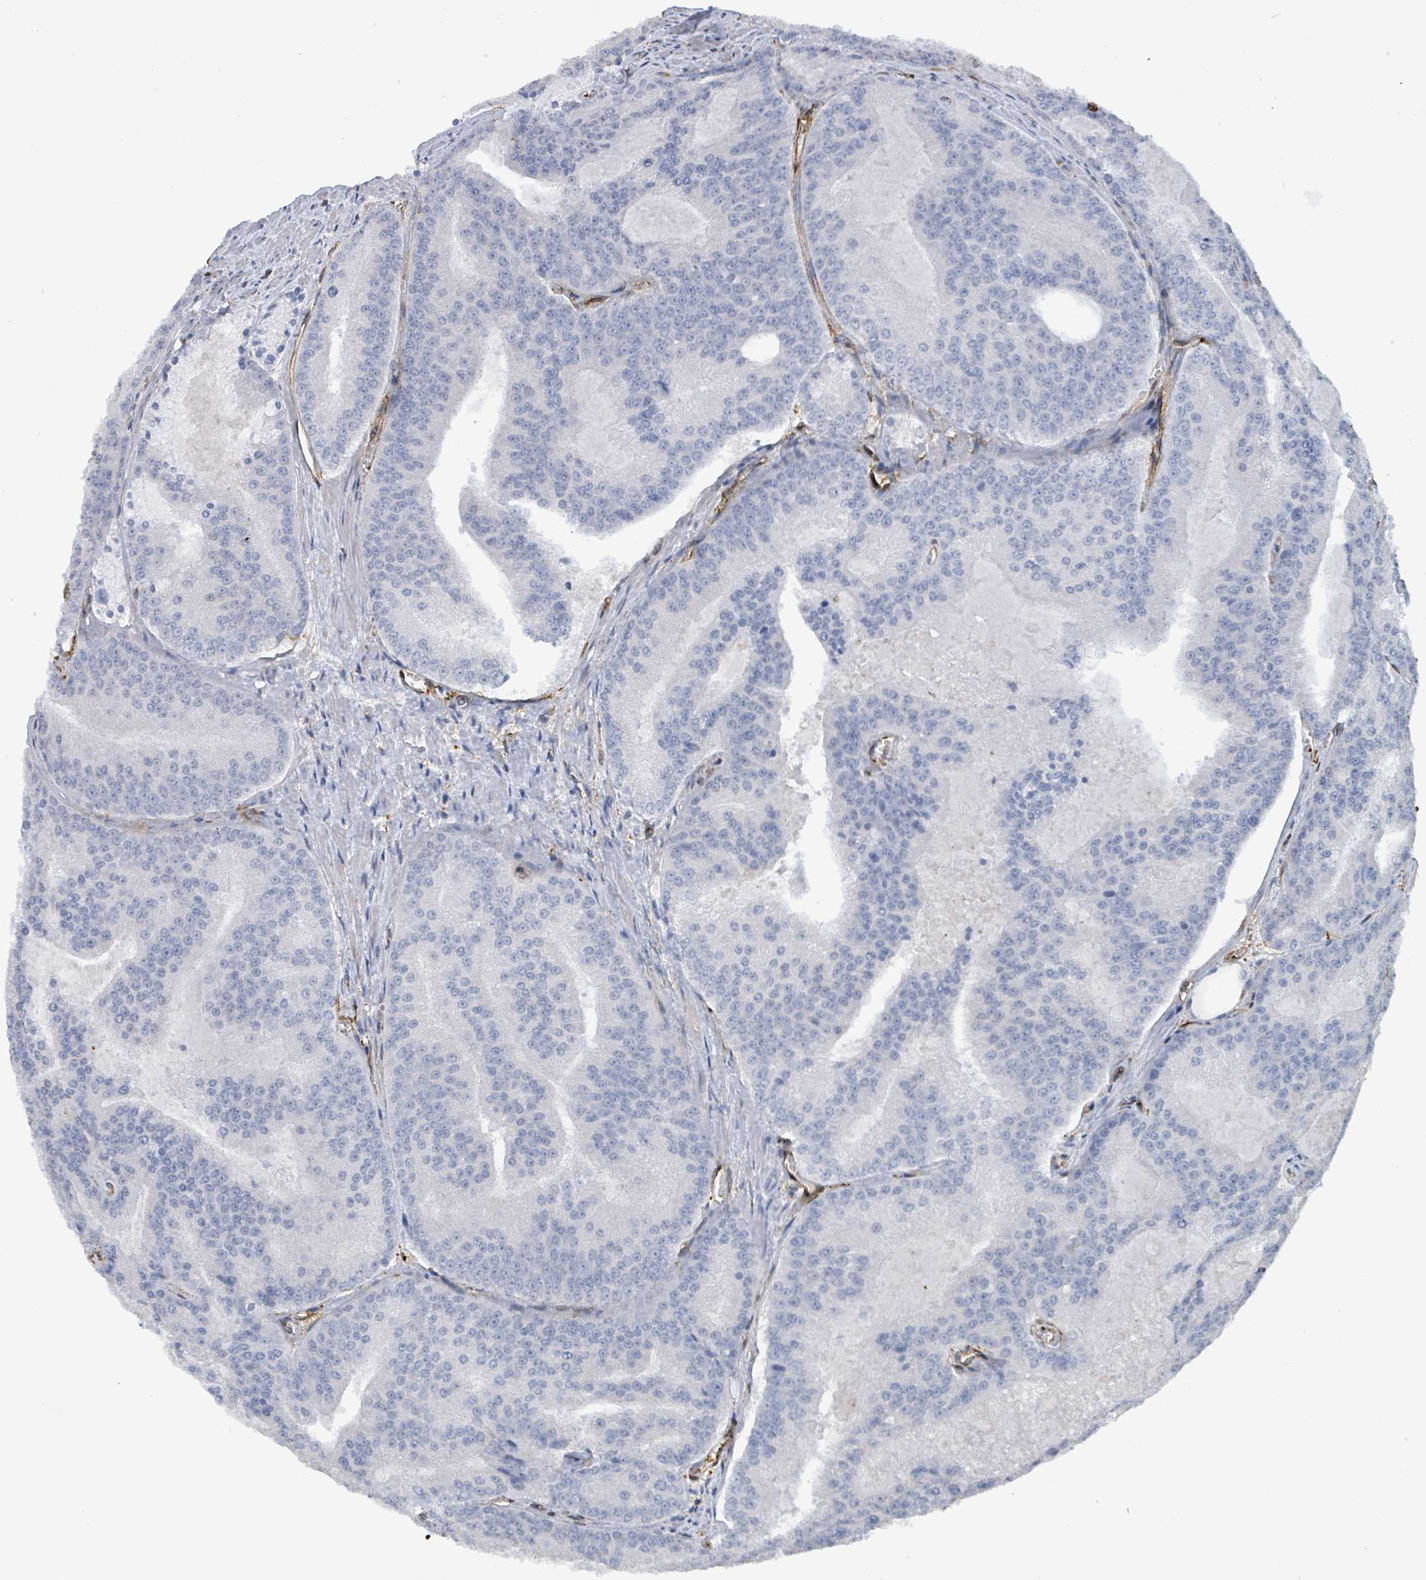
{"staining": {"intensity": "negative", "quantity": "none", "location": "none"}, "tissue": "prostate cancer", "cell_type": "Tumor cells", "image_type": "cancer", "snomed": [{"axis": "morphology", "description": "Adenocarcinoma, High grade"}, {"axis": "topography", "description": "Prostate"}], "caption": "A high-resolution histopathology image shows immunohistochemistry staining of prostate cancer, which demonstrates no significant positivity in tumor cells.", "gene": "PRKRIP1", "patient": {"sex": "male", "age": 61}}